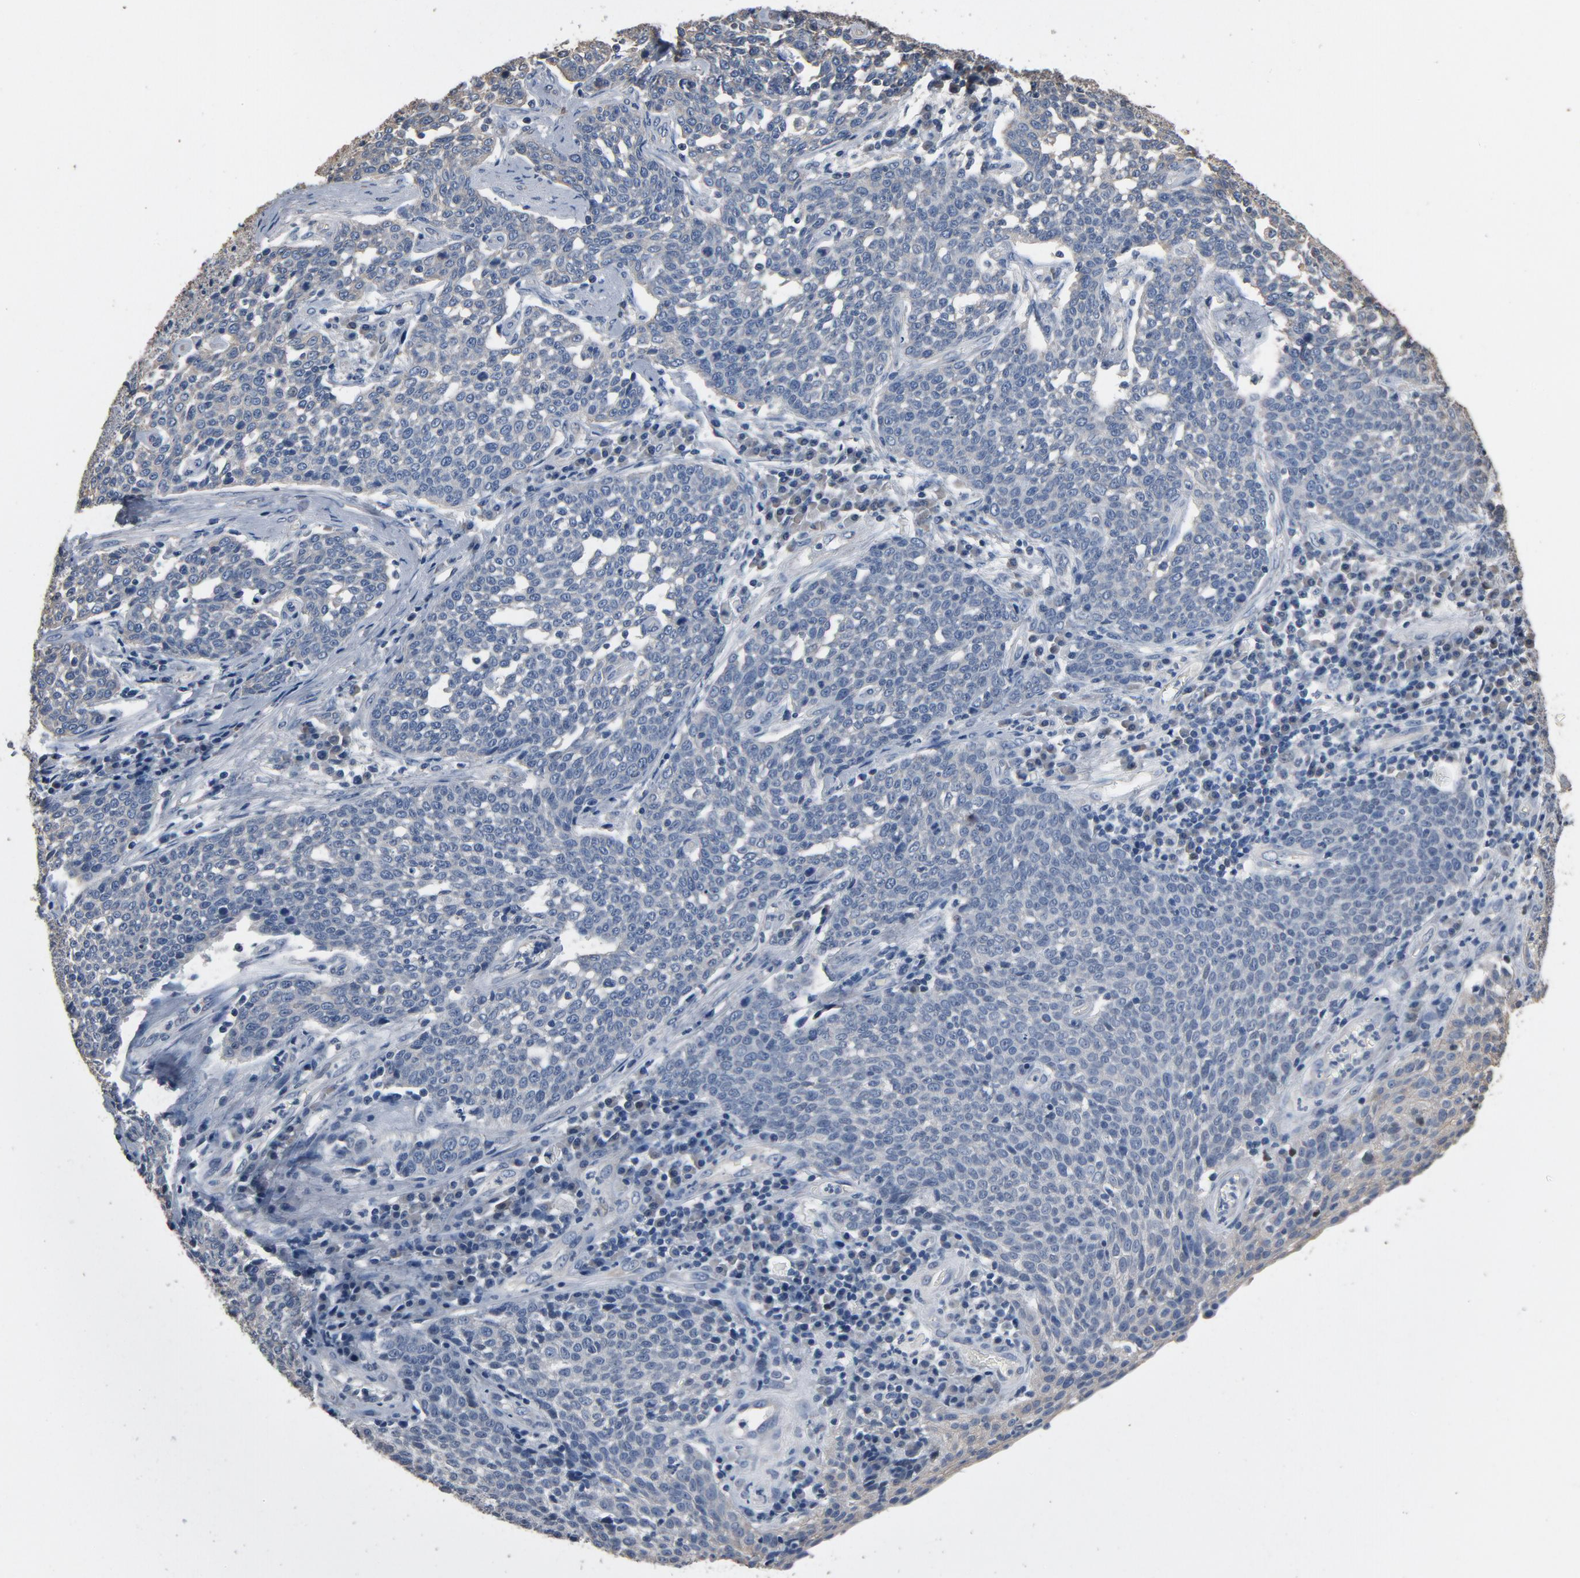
{"staining": {"intensity": "negative", "quantity": "none", "location": "none"}, "tissue": "cervical cancer", "cell_type": "Tumor cells", "image_type": "cancer", "snomed": [{"axis": "morphology", "description": "Squamous cell carcinoma, NOS"}, {"axis": "topography", "description": "Cervix"}], "caption": "Tumor cells are negative for brown protein staining in cervical cancer (squamous cell carcinoma). (Brightfield microscopy of DAB (3,3'-diaminobenzidine) immunohistochemistry (IHC) at high magnification).", "gene": "SOX6", "patient": {"sex": "female", "age": 34}}